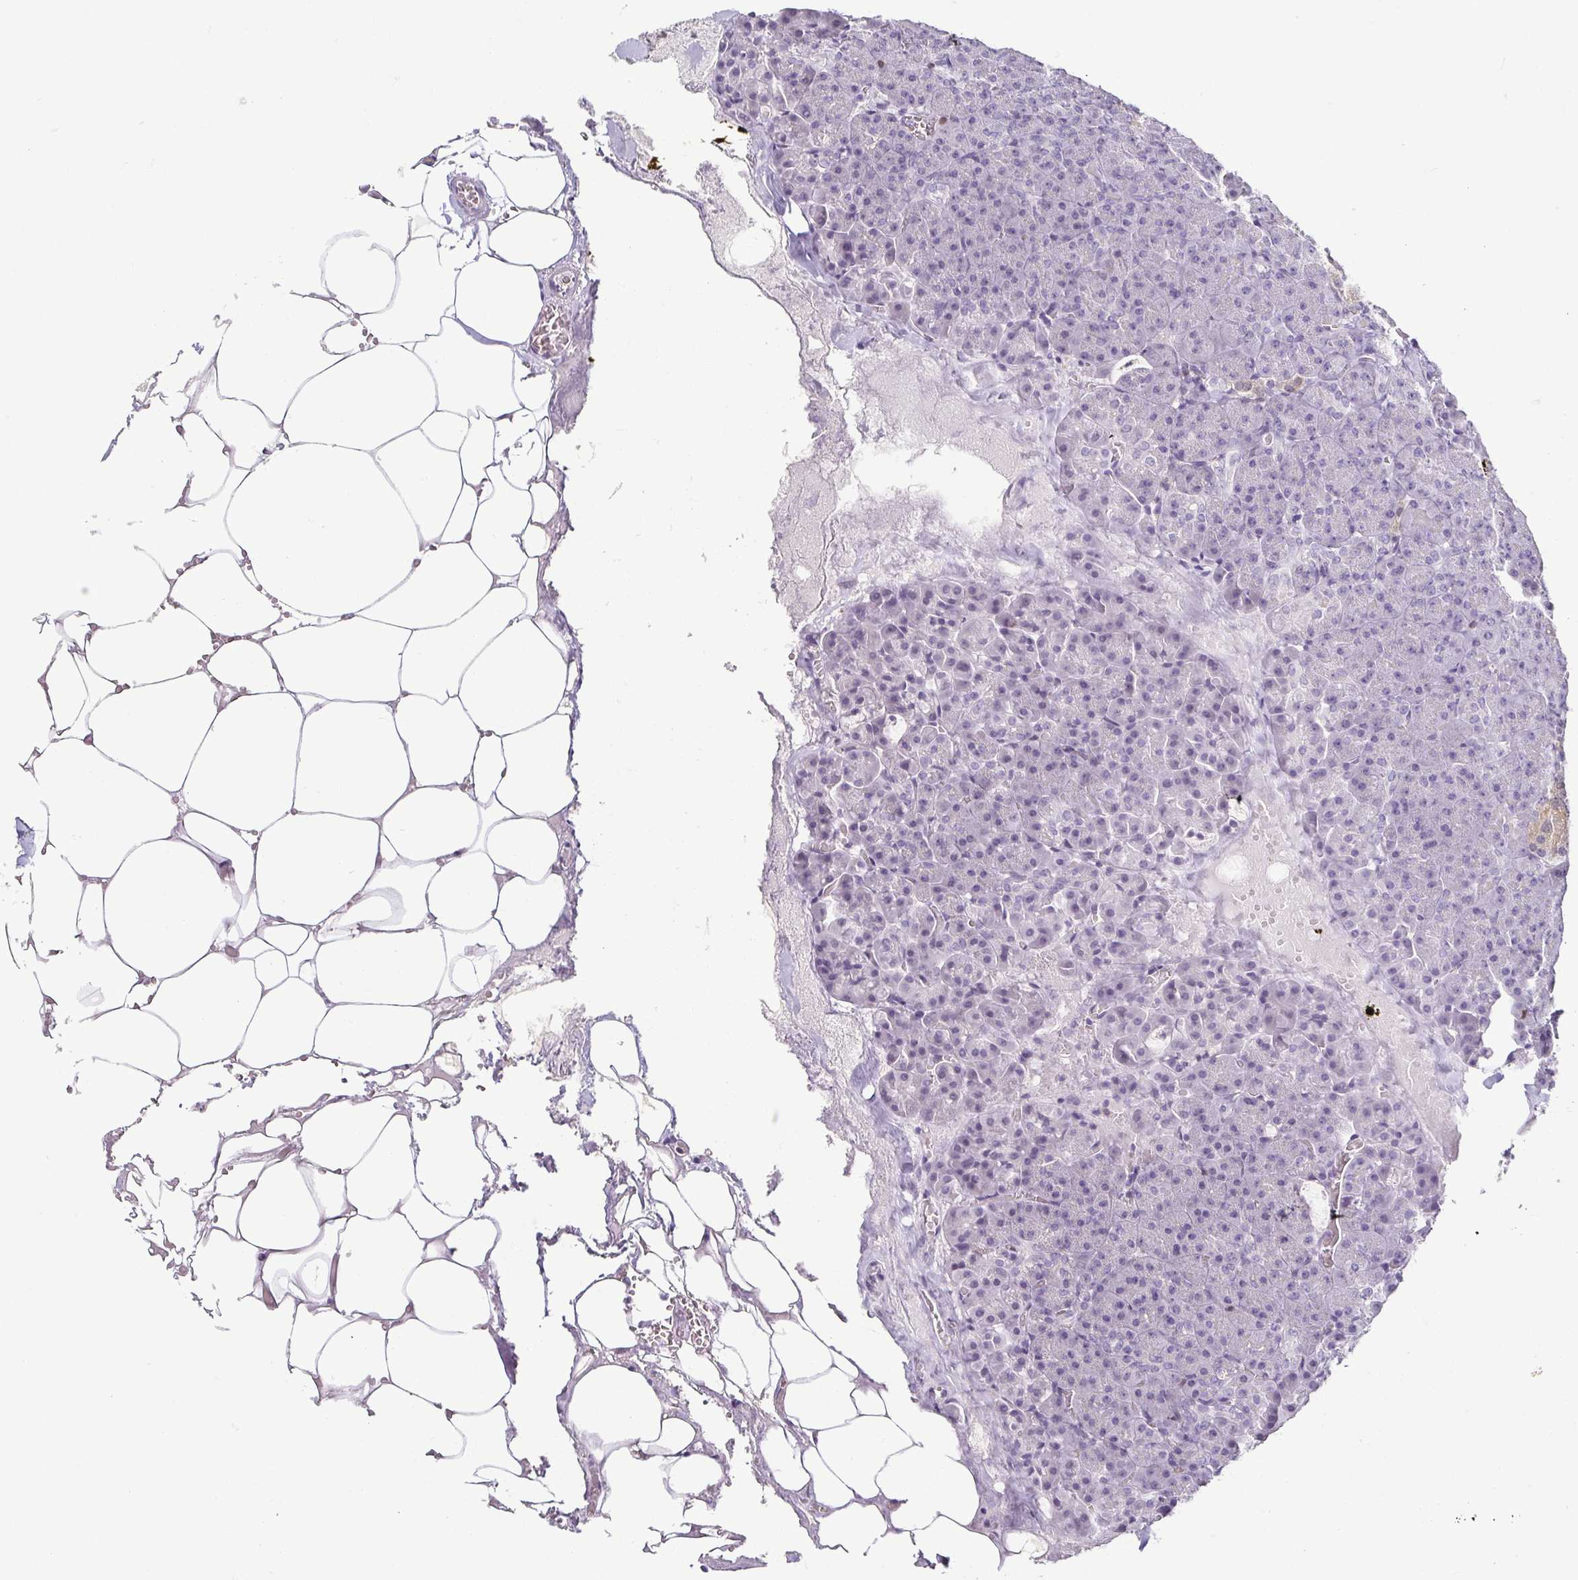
{"staining": {"intensity": "negative", "quantity": "none", "location": "none"}, "tissue": "pancreas", "cell_type": "Exocrine glandular cells", "image_type": "normal", "snomed": [{"axis": "morphology", "description": "Normal tissue, NOS"}, {"axis": "topography", "description": "Pancreas"}], "caption": "IHC image of normal human pancreas stained for a protein (brown), which displays no positivity in exocrine glandular cells. (Immunohistochemistry, brightfield microscopy, high magnification).", "gene": "HOPX", "patient": {"sex": "female", "age": 74}}